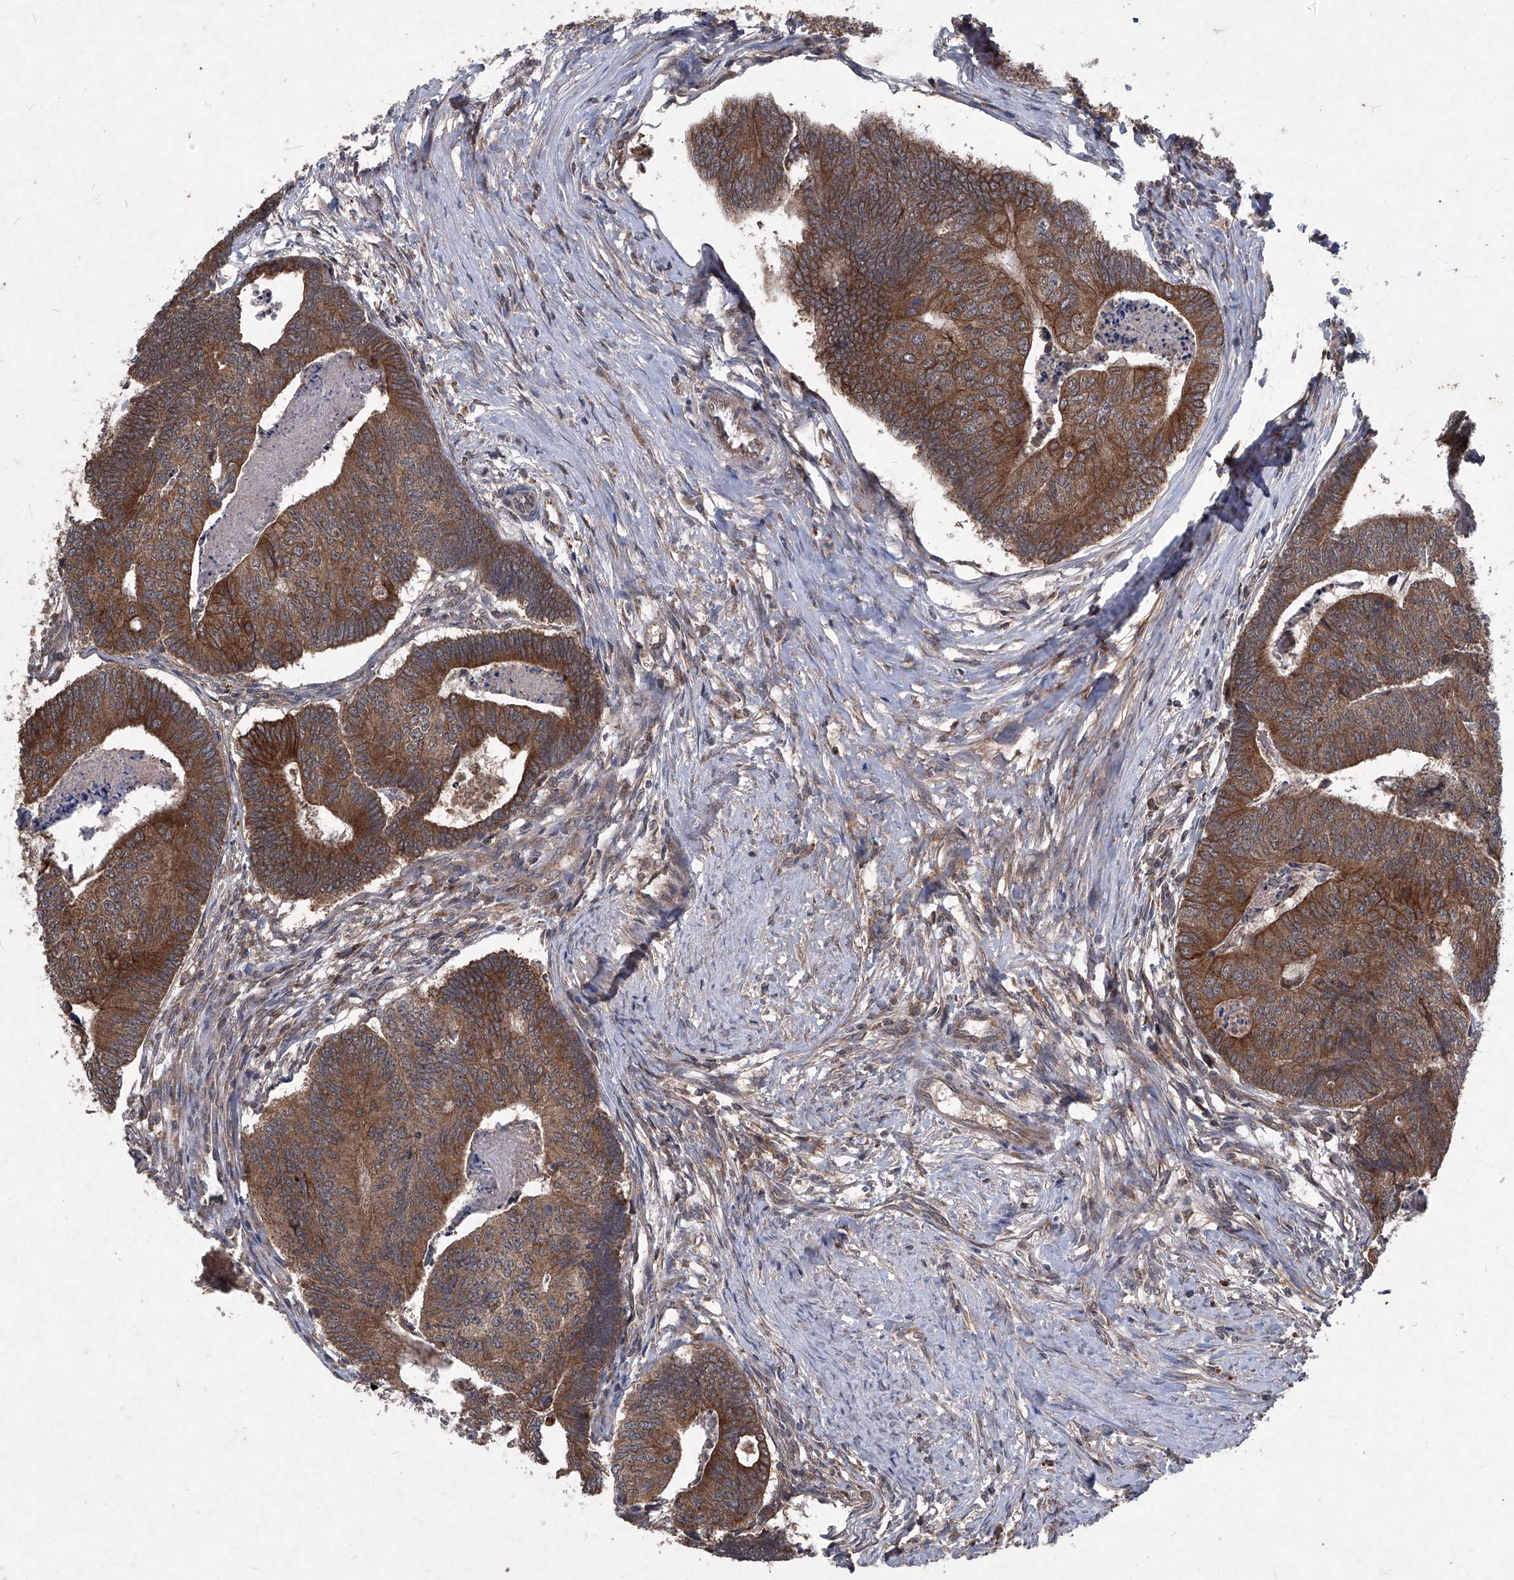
{"staining": {"intensity": "strong", "quantity": ">75%", "location": "cytoplasmic/membranous"}, "tissue": "colorectal cancer", "cell_type": "Tumor cells", "image_type": "cancer", "snomed": [{"axis": "morphology", "description": "Adenocarcinoma, NOS"}, {"axis": "topography", "description": "Colon"}], "caption": "This micrograph demonstrates immunohistochemistry (IHC) staining of human colorectal cancer, with high strong cytoplasmic/membranous positivity in approximately >75% of tumor cells.", "gene": "SUMF2", "patient": {"sex": "female", "age": 67}}